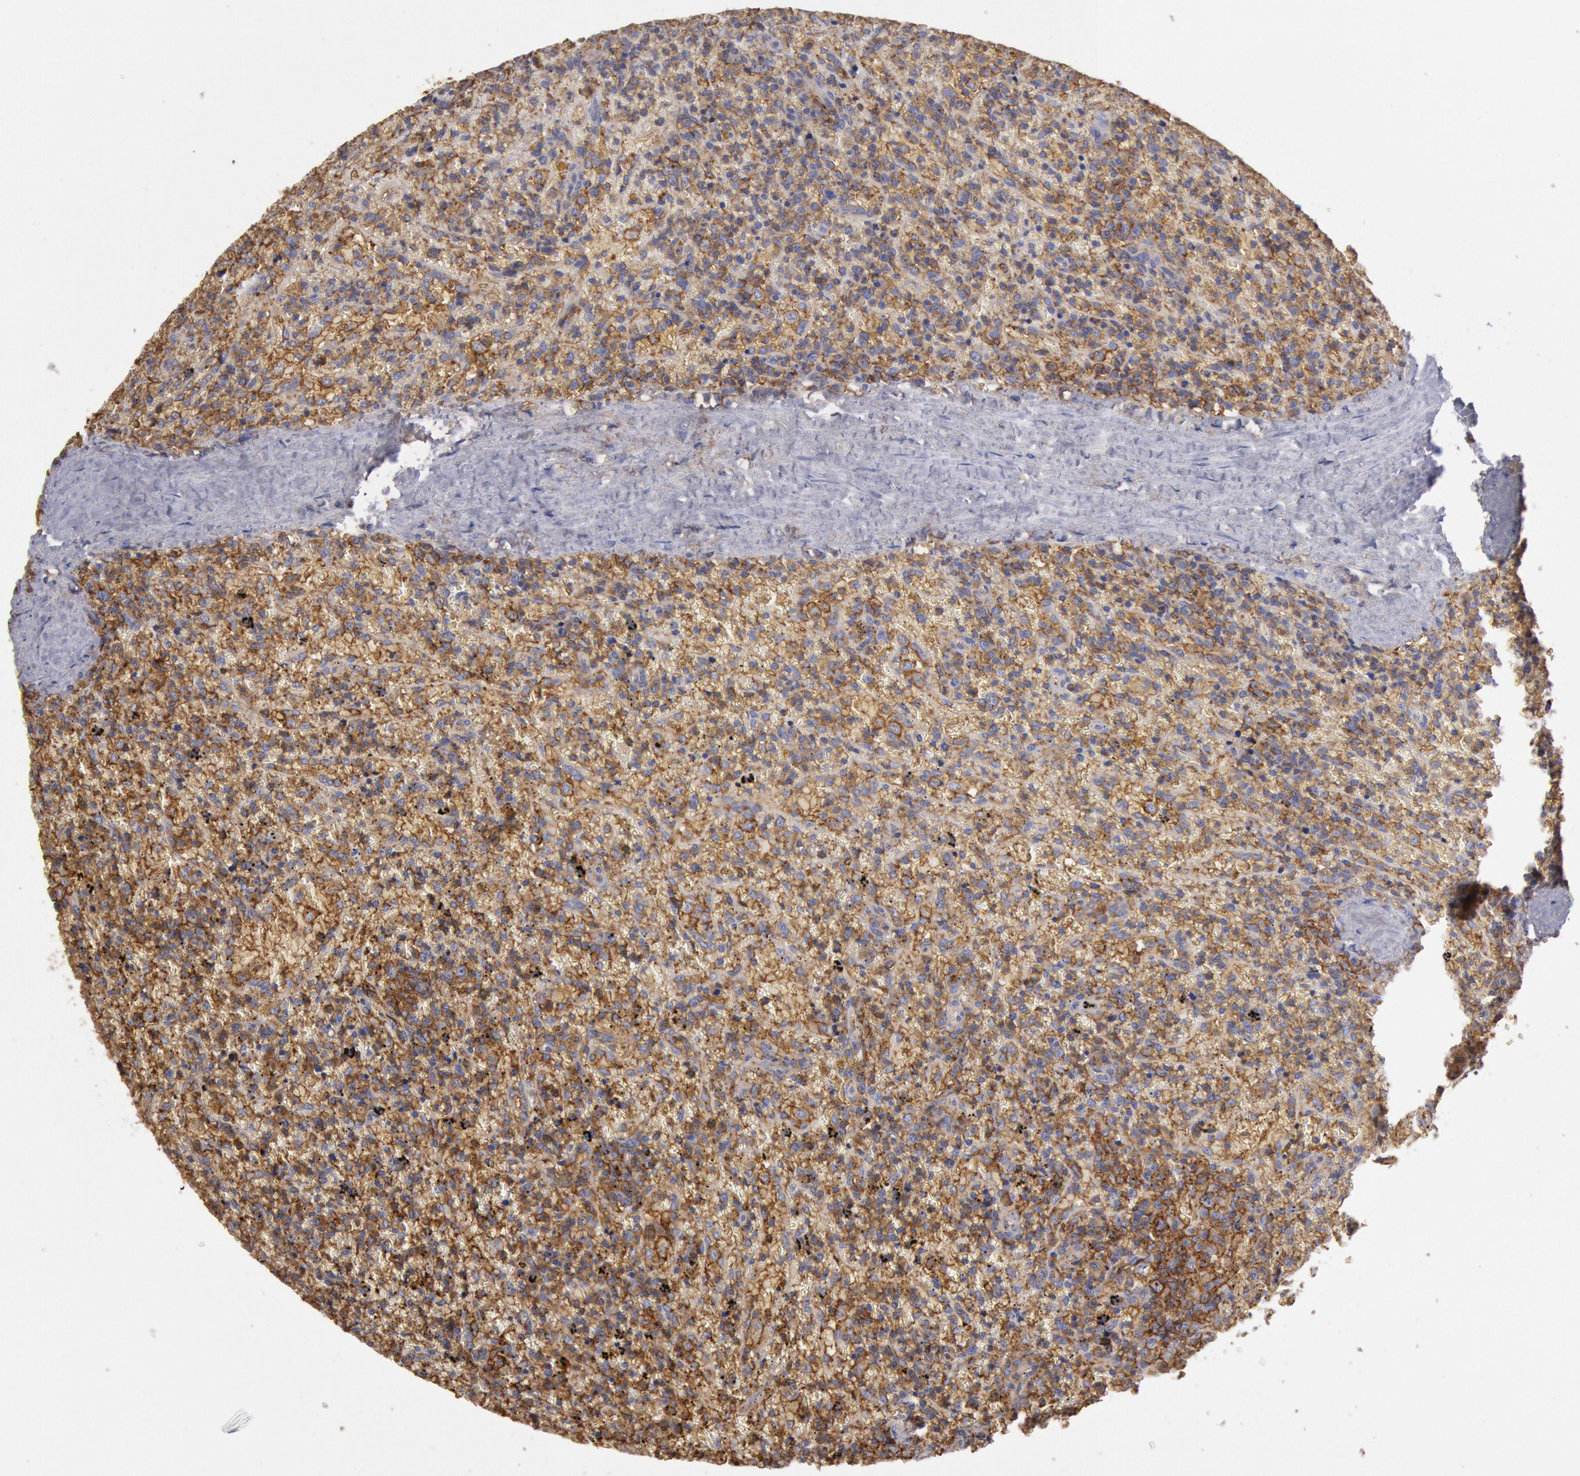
{"staining": {"intensity": "moderate", "quantity": ">75%", "location": "cytoplasmic/membranous"}, "tissue": "lymphoma", "cell_type": "Tumor cells", "image_type": "cancer", "snomed": [{"axis": "morphology", "description": "Malignant lymphoma, non-Hodgkin's type, High grade"}, {"axis": "topography", "description": "Spleen"}, {"axis": "topography", "description": "Lymph node"}], "caption": "Lymphoma stained with a protein marker reveals moderate staining in tumor cells.", "gene": "SNAP23", "patient": {"sex": "female", "age": 70}}